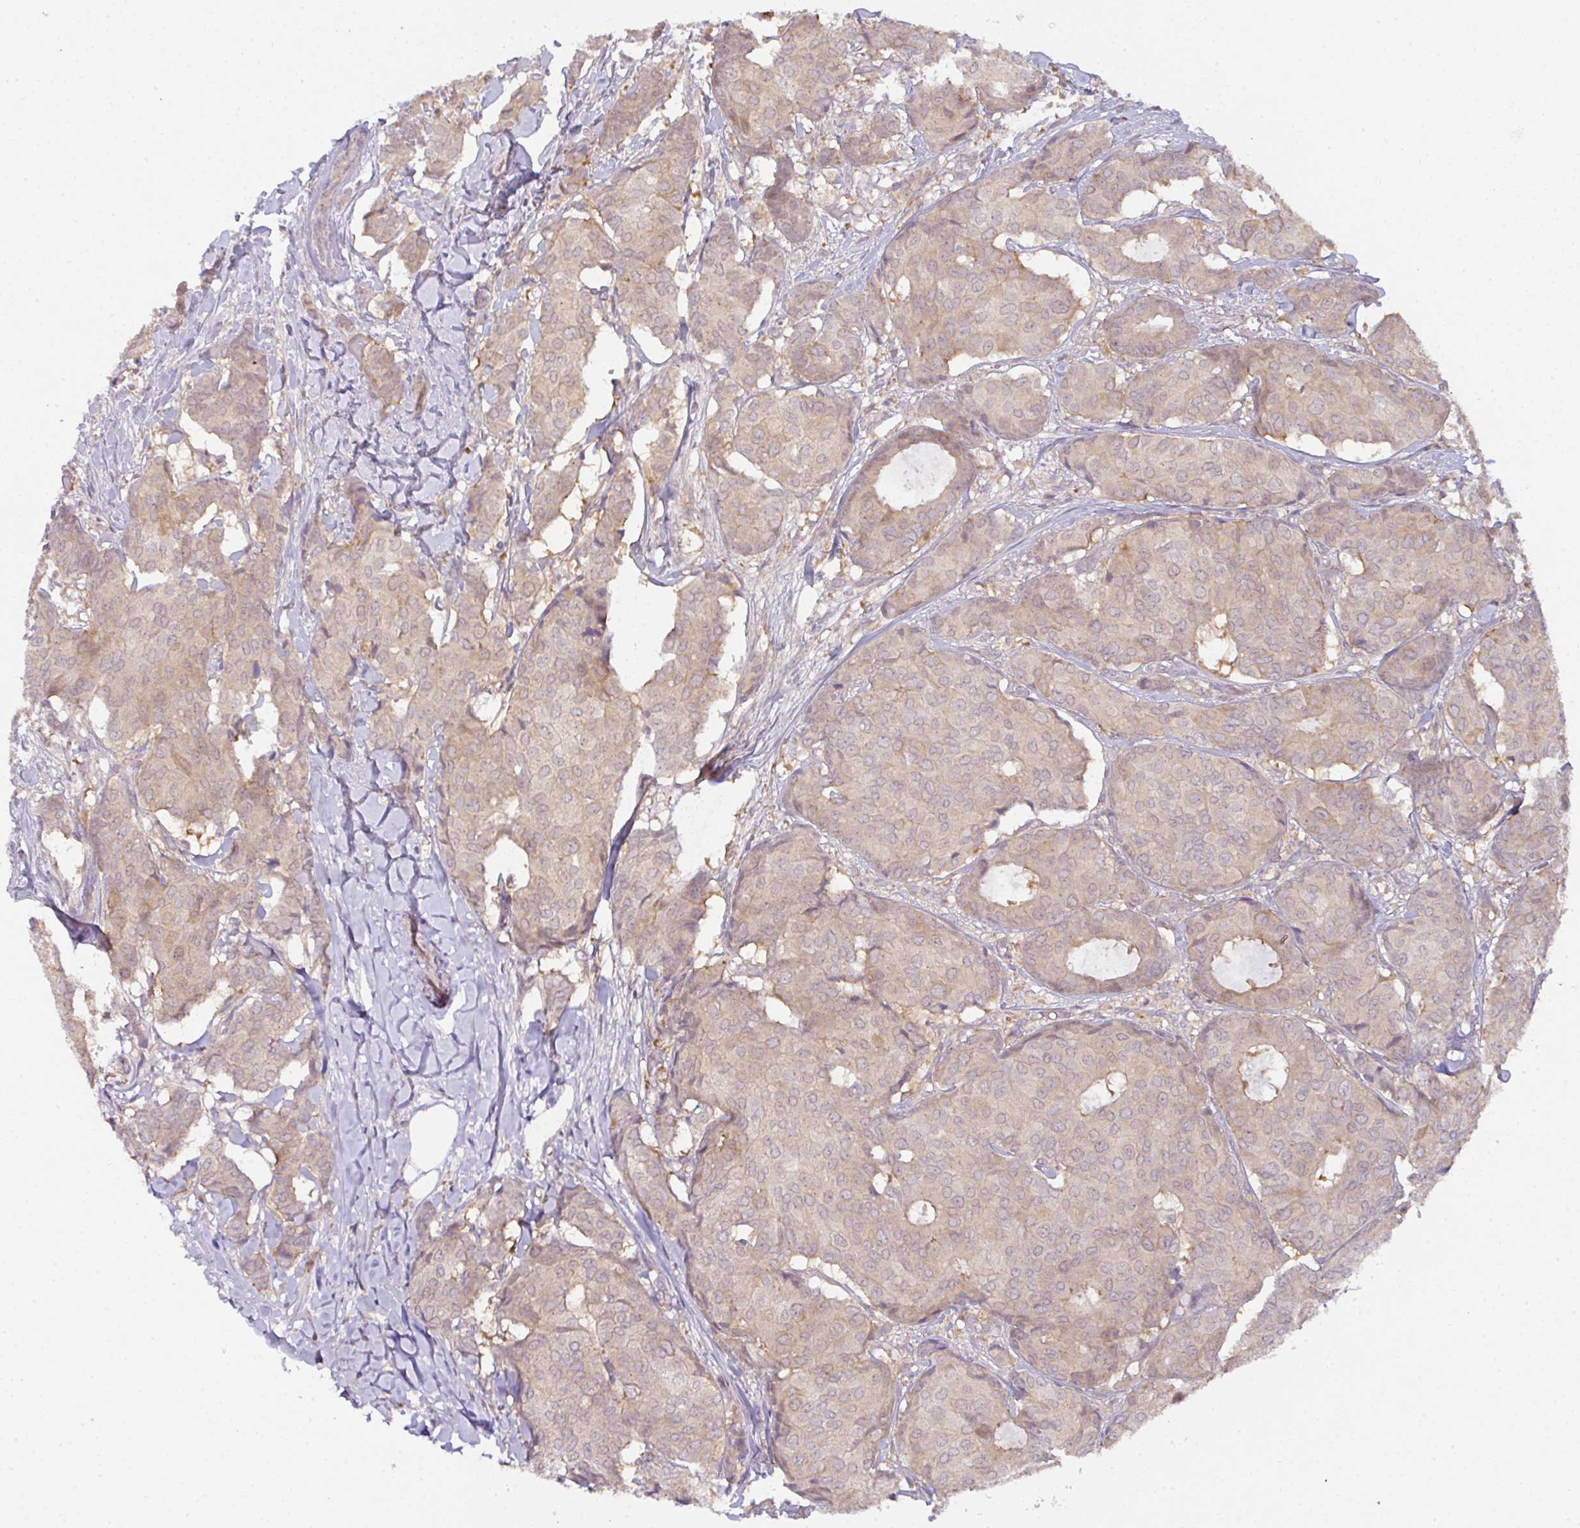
{"staining": {"intensity": "weak", "quantity": "25%-75%", "location": "cytoplasmic/membranous"}, "tissue": "breast cancer", "cell_type": "Tumor cells", "image_type": "cancer", "snomed": [{"axis": "morphology", "description": "Duct carcinoma"}, {"axis": "topography", "description": "Breast"}], "caption": "Protein expression by immunohistochemistry displays weak cytoplasmic/membranous expression in approximately 25%-75% of tumor cells in breast cancer (intraductal carcinoma).", "gene": "CSE1L", "patient": {"sex": "female", "age": 75}}